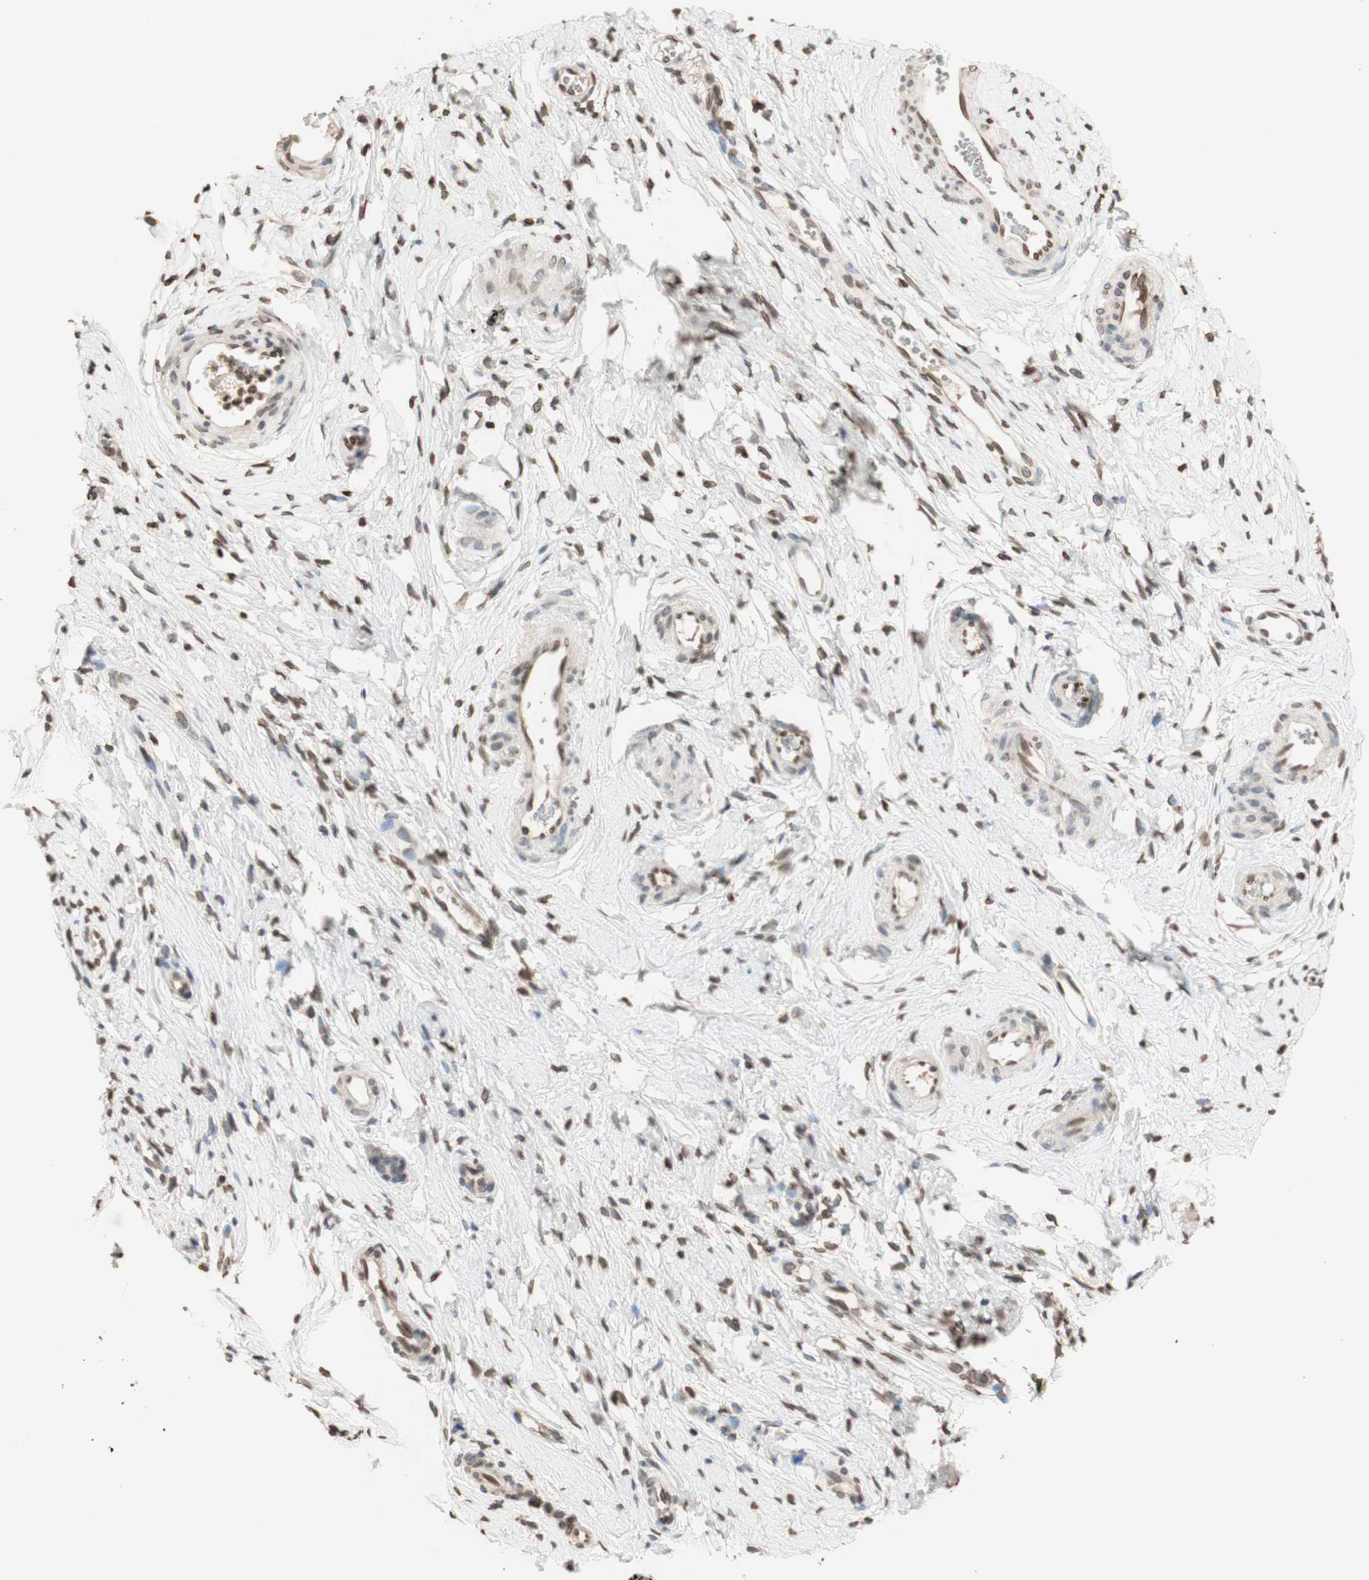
{"staining": {"intensity": "moderate", "quantity": ">75%", "location": "nuclear"}, "tissue": "cervix", "cell_type": "Glandular cells", "image_type": "normal", "snomed": [{"axis": "morphology", "description": "Normal tissue, NOS"}, {"axis": "topography", "description": "Cervix"}], "caption": "Glandular cells show medium levels of moderate nuclear expression in approximately >75% of cells in unremarkable cervix.", "gene": "TMPO", "patient": {"sex": "female", "age": 65}}